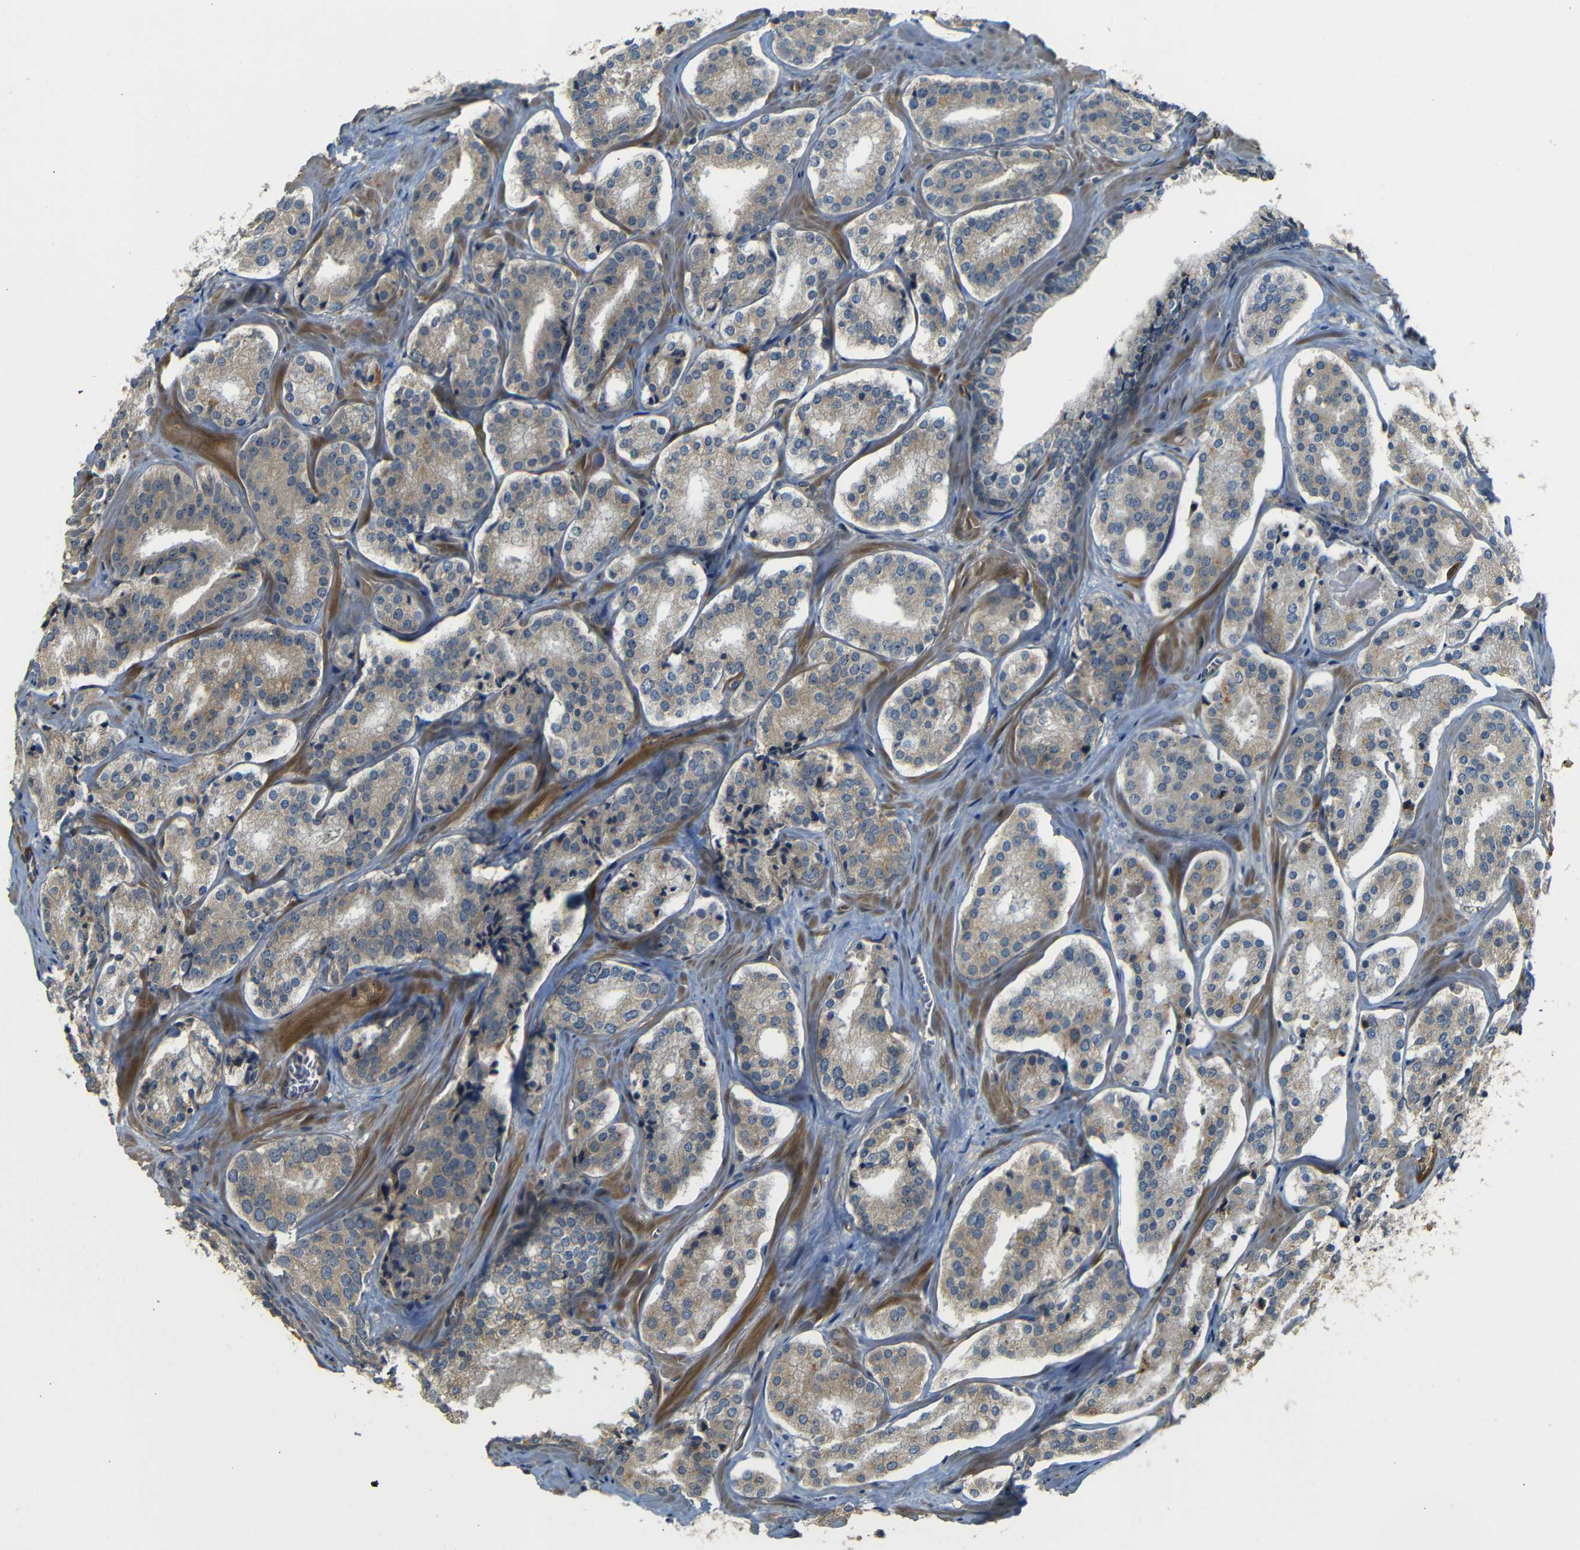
{"staining": {"intensity": "weak", "quantity": ">75%", "location": "cytoplasmic/membranous"}, "tissue": "prostate cancer", "cell_type": "Tumor cells", "image_type": "cancer", "snomed": [{"axis": "morphology", "description": "Adenocarcinoma, High grade"}, {"axis": "topography", "description": "Prostate"}], "caption": "Prostate cancer (adenocarcinoma (high-grade)) stained with IHC displays weak cytoplasmic/membranous staining in about >75% of tumor cells.", "gene": "RELL1", "patient": {"sex": "male", "age": 60}}